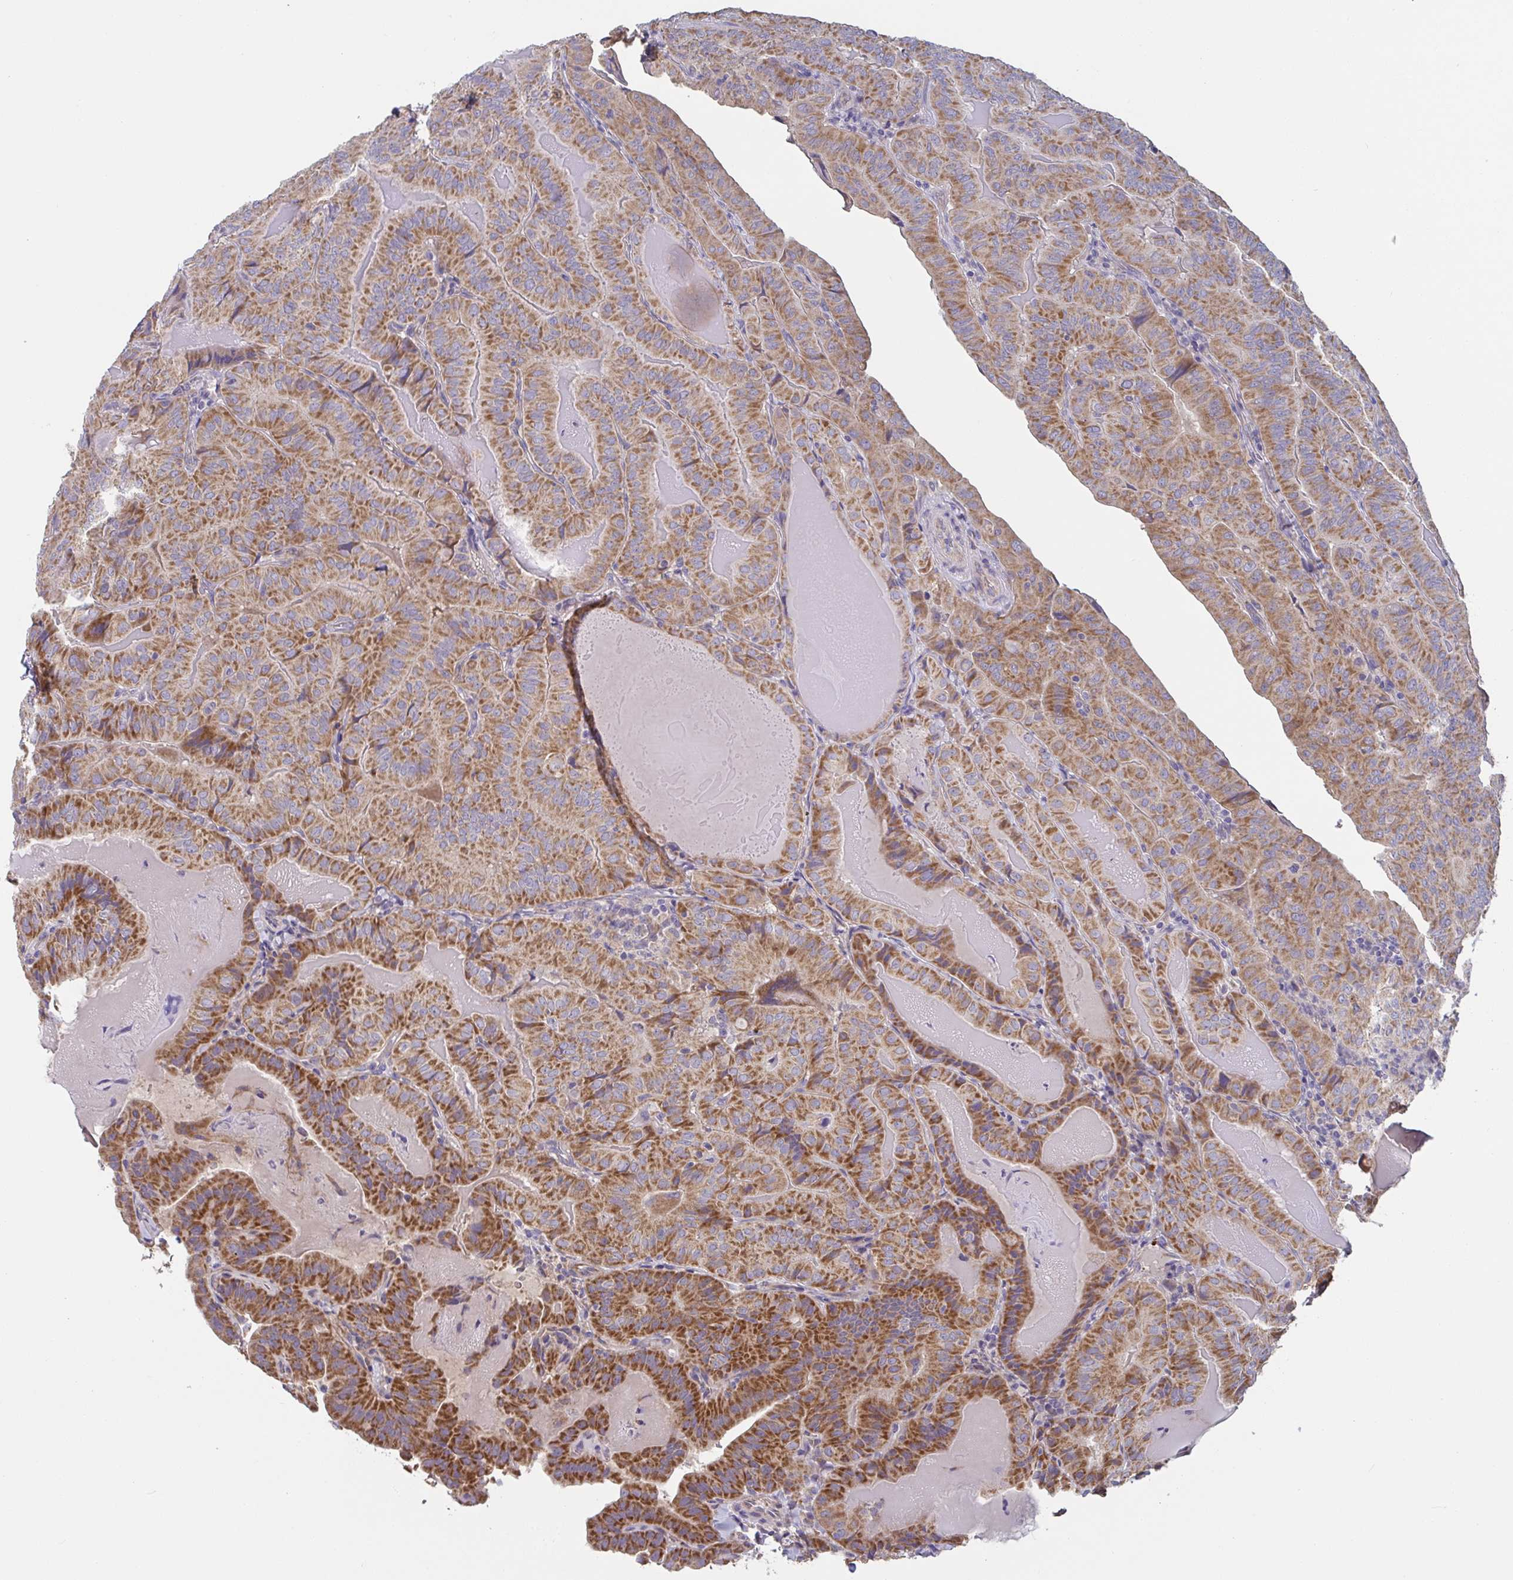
{"staining": {"intensity": "moderate", "quantity": ">75%", "location": "cytoplasmic/membranous"}, "tissue": "thyroid cancer", "cell_type": "Tumor cells", "image_type": "cancer", "snomed": [{"axis": "morphology", "description": "Papillary adenocarcinoma, NOS"}, {"axis": "topography", "description": "Thyroid gland"}], "caption": "A histopathology image showing moderate cytoplasmic/membranous positivity in about >75% of tumor cells in thyroid cancer (papillary adenocarcinoma), as visualized by brown immunohistochemical staining.", "gene": "MRPS2", "patient": {"sex": "female", "age": 68}}